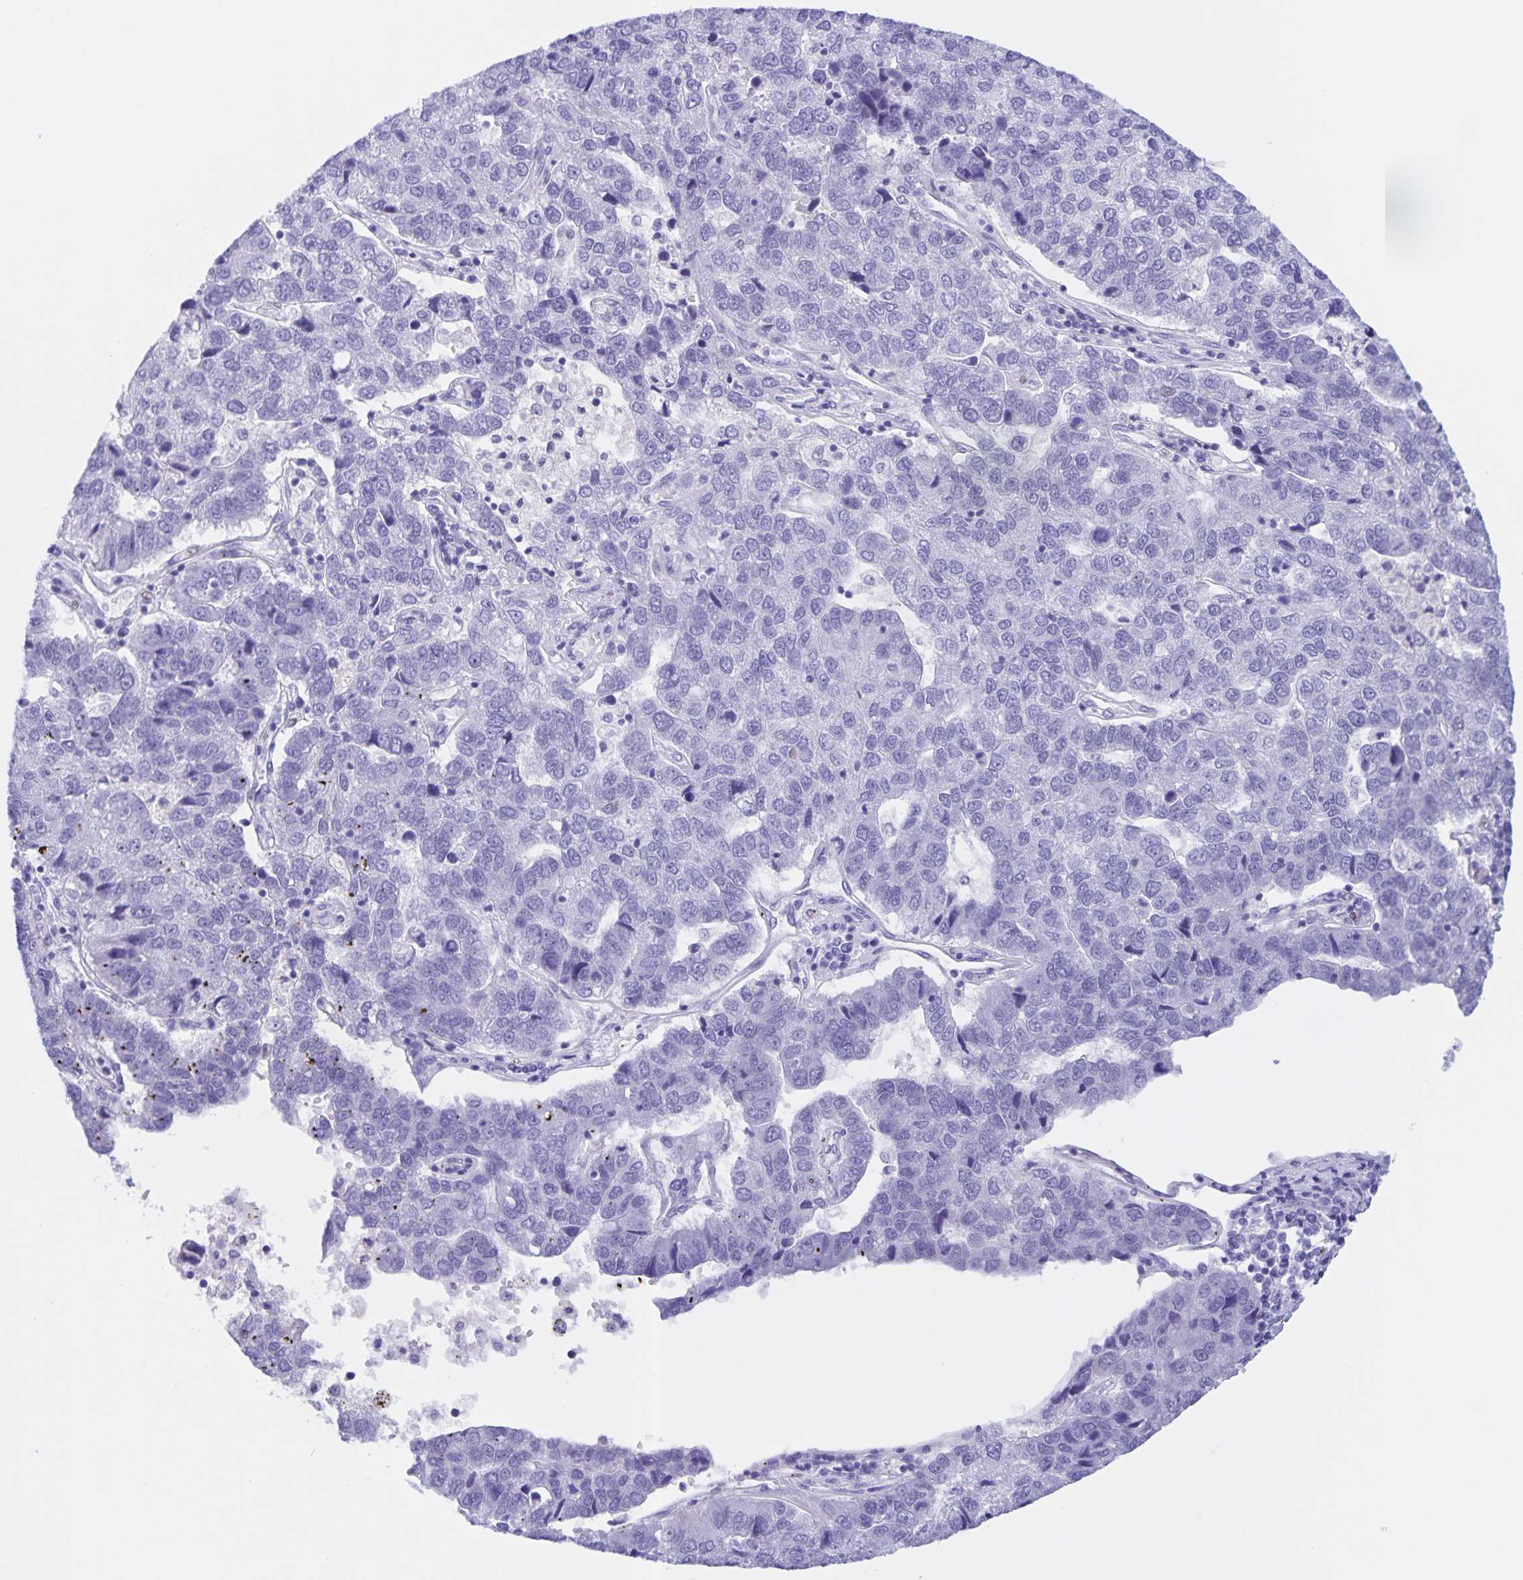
{"staining": {"intensity": "negative", "quantity": "none", "location": "none"}, "tissue": "pancreatic cancer", "cell_type": "Tumor cells", "image_type": "cancer", "snomed": [{"axis": "morphology", "description": "Adenocarcinoma, NOS"}, {"axis": "topography", "description": "Pancreas"}], "caption": "Immunohistochemistry of adenocarcinoma (pancreatic) shows no expression in tumor cells.", "gene": "TGIF2LX", "patient": {"sex": "female", "age": 61}}